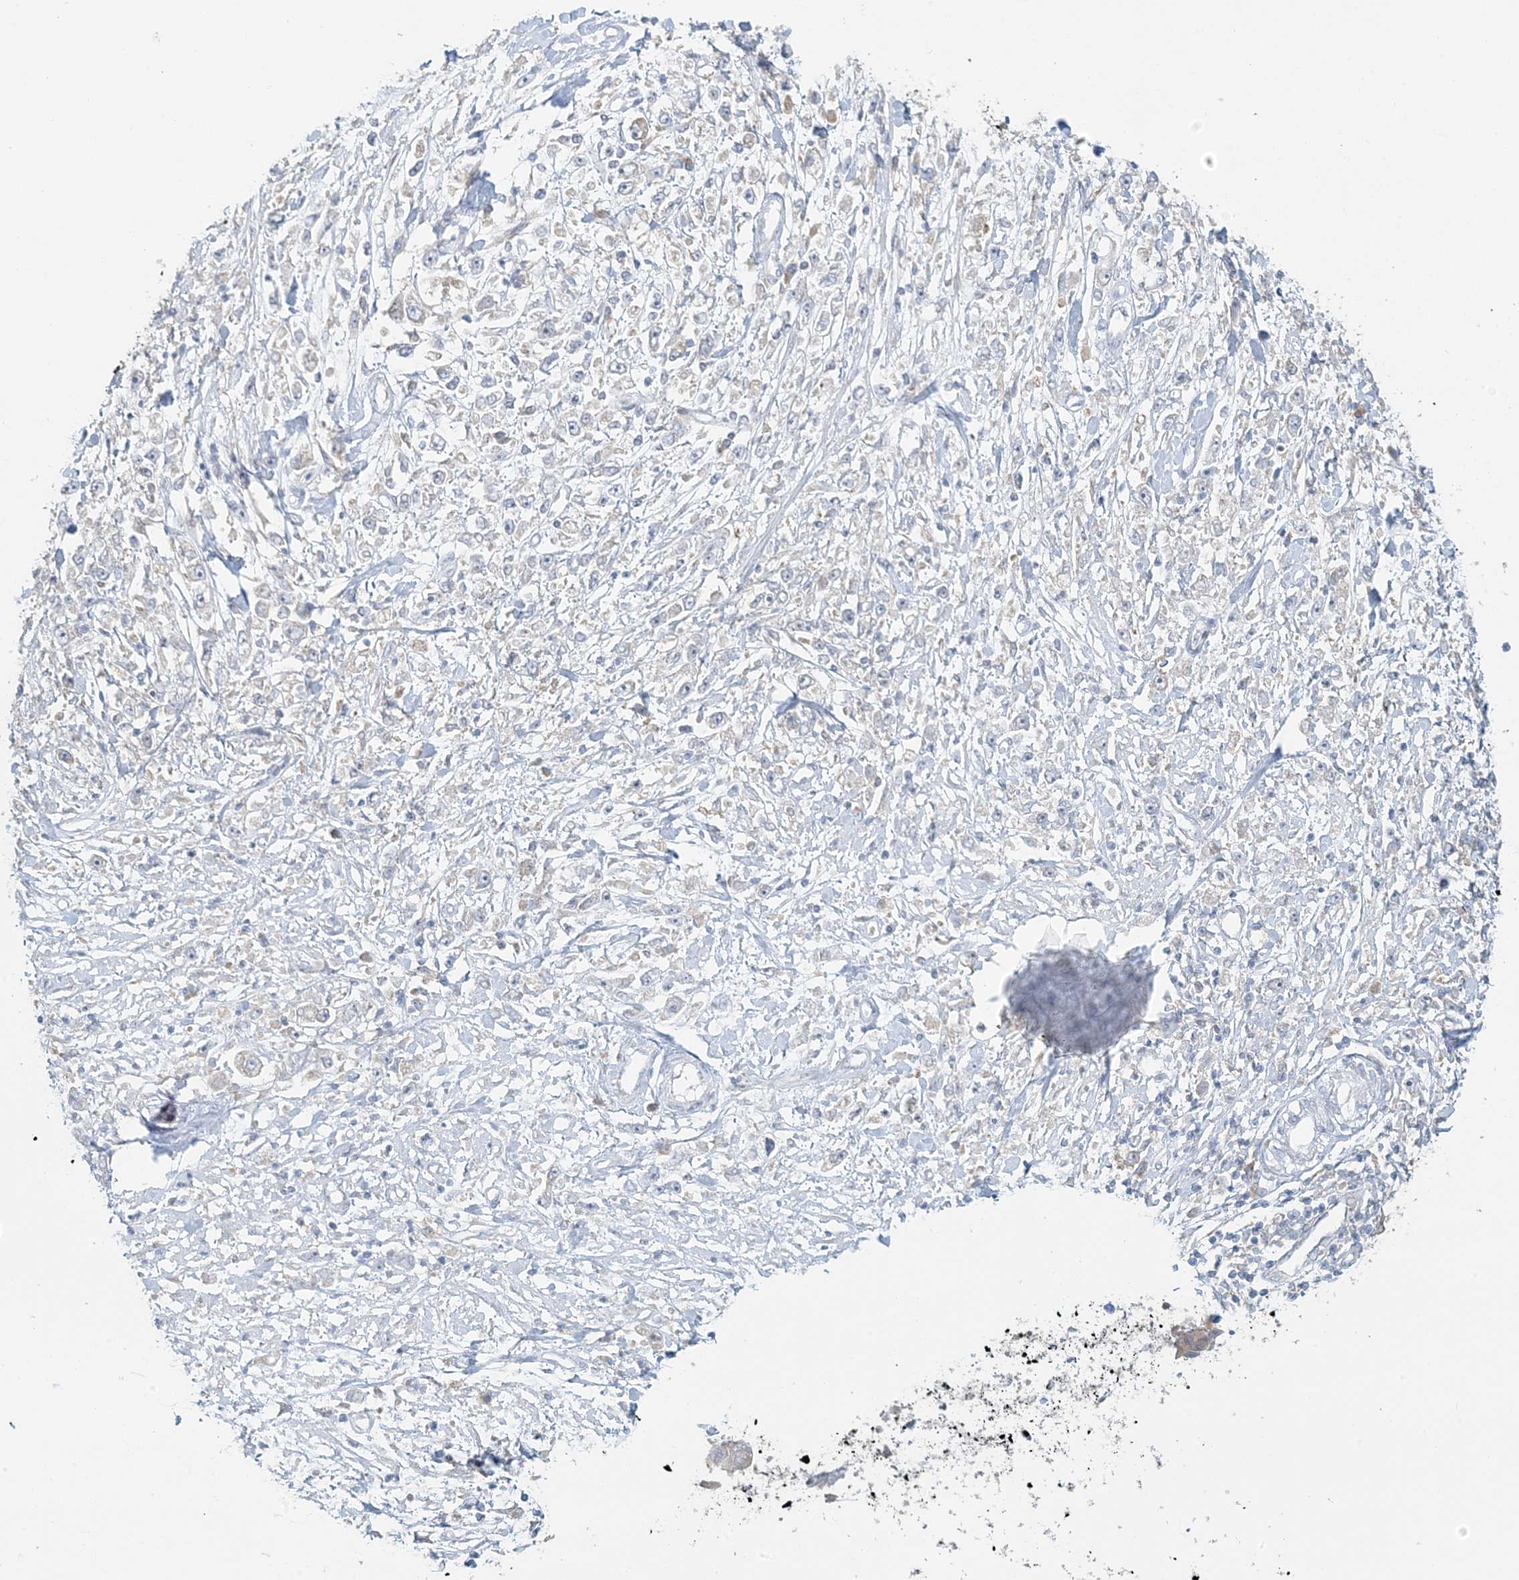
{"staining": {"intensity": "negative", "quantity": "none", "location": "none"}, "tissue": "stomach cancer", "cell_type": "Tumor cells", "image_type": "cancer", "snomed": [{"axis": "morphology", "description": "Adenocarcinoma, NOS"}, {"axis": "topography", "description": "Stomach"}], "caption": "Tumor cells are negative for brown protein staining in stomach adenocarcinoma. Nuclei are stained in blue.", "gene": "EEFSEC", "patient": {"sex": "female", "age": 59}}